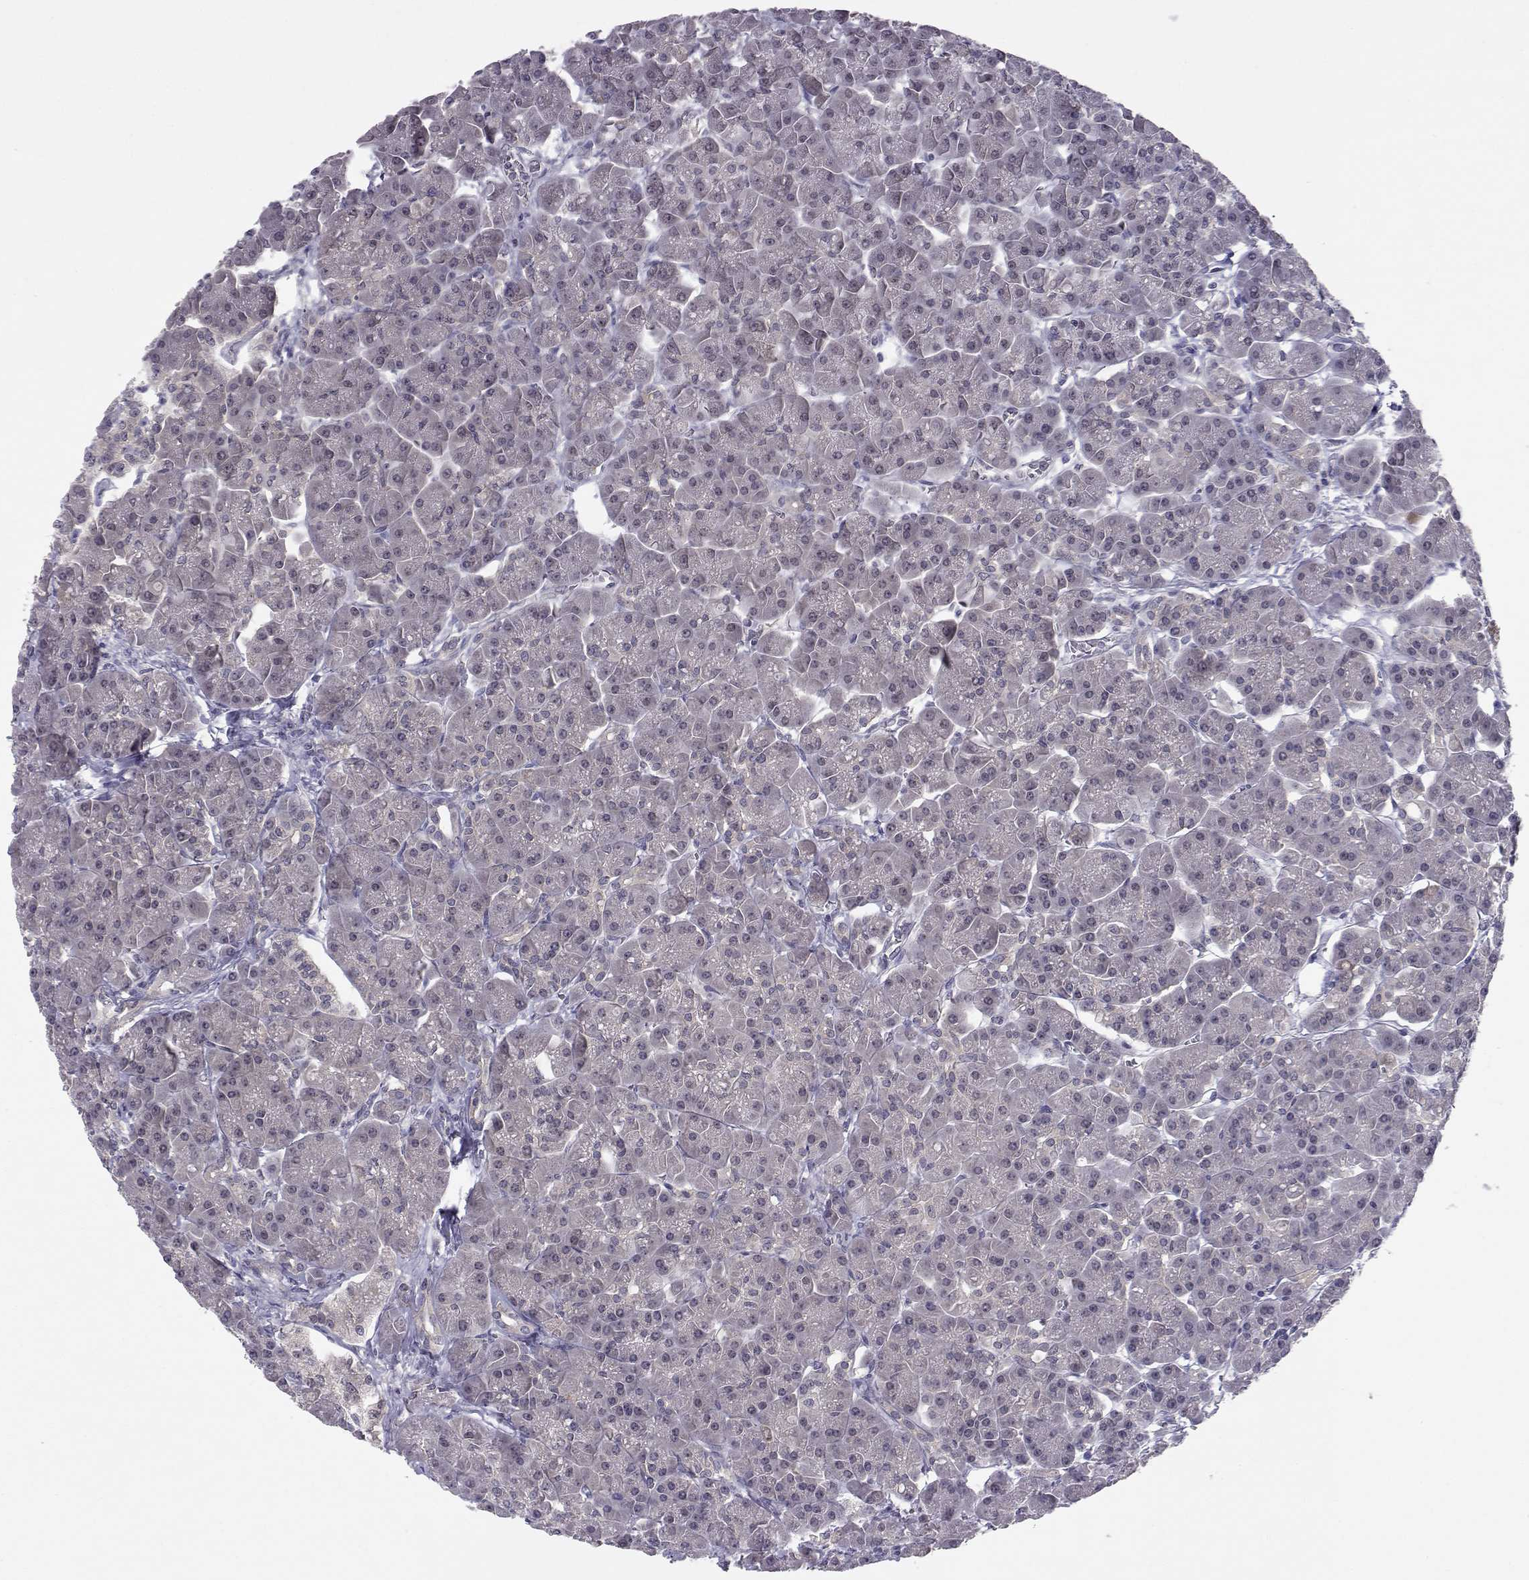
{"staining": {"intensity": "negative", "quantity": "none", "location": "none"}, "tissue": "pancreas", "cell_type": "Exocrine glandular cells", "image_type": "normal", "snomed": [{"axis": "morphology", "description": "Normal tissue, NOS"}, {"axis": "topography", "description": "Pancreas"}], "caption": "This is an immunohistochemistry (IHC) histopathology image of normal pancreas. There is no positivity in exocrine glandular cells.", "gene": "KIF13B", "patient": {"sex": "male", "age": 70}}